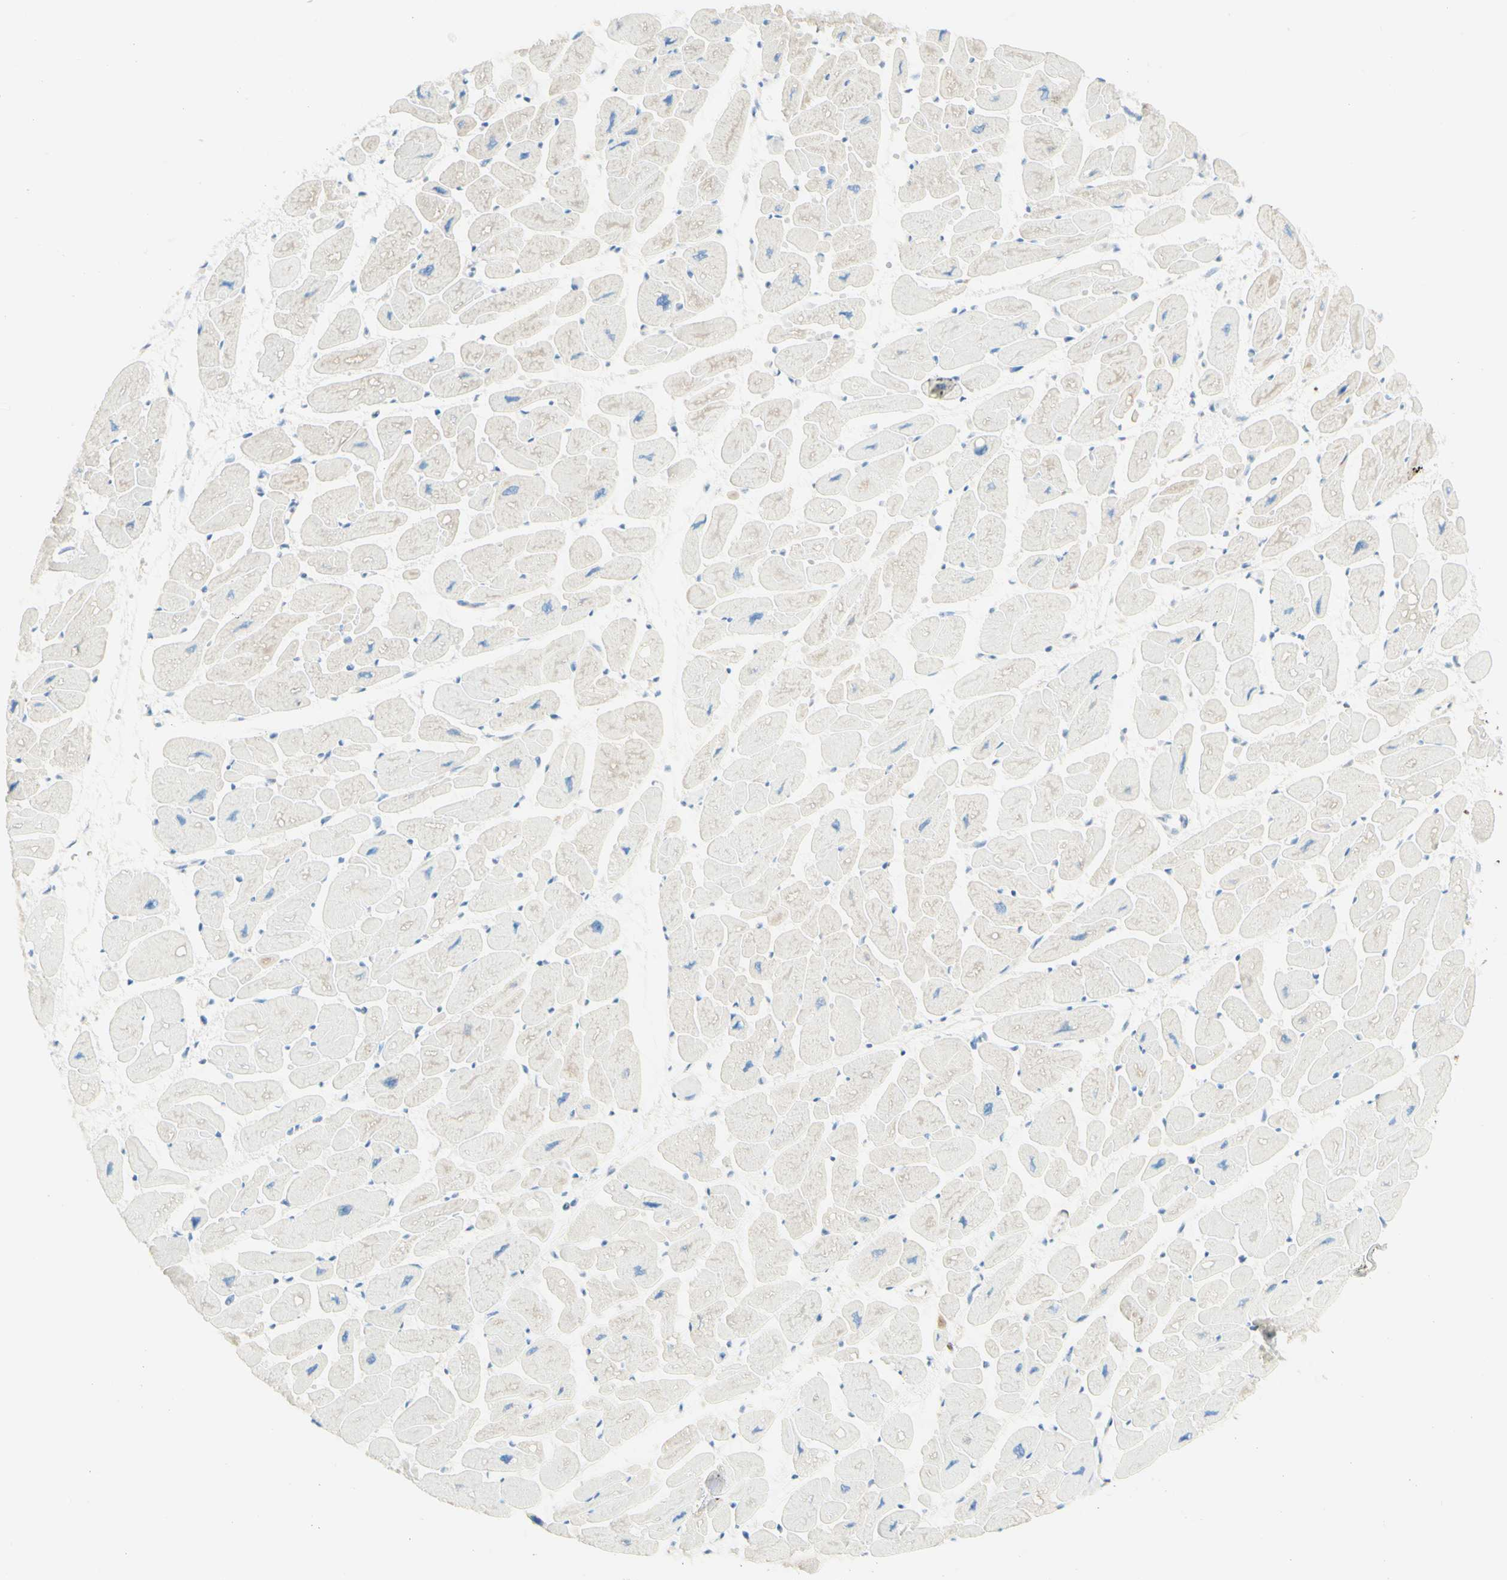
{"staining": {"intensity": "negative", "quantity": "none", "location": "none"}, "tissue": "heart muscle", "cell_type": "Cardiomyocytes", "image_type": "normal", "snomed": [{"axis": "morphology", "description": "Normal tissue, NOS"}, {"axis": "topography", "description": "Heart"}], "caption": "IHC image of normal heart muscle: human heart muscle stained with DAB reveals no significant protein expression in cardiomyocytes. (Brightfield microscopy of DAB (3,3'-diaminobenzidine) immunohistochemistry at high magnification).", "gene": "ARMC10", "patient": {"sex": "female", "age": 54}}